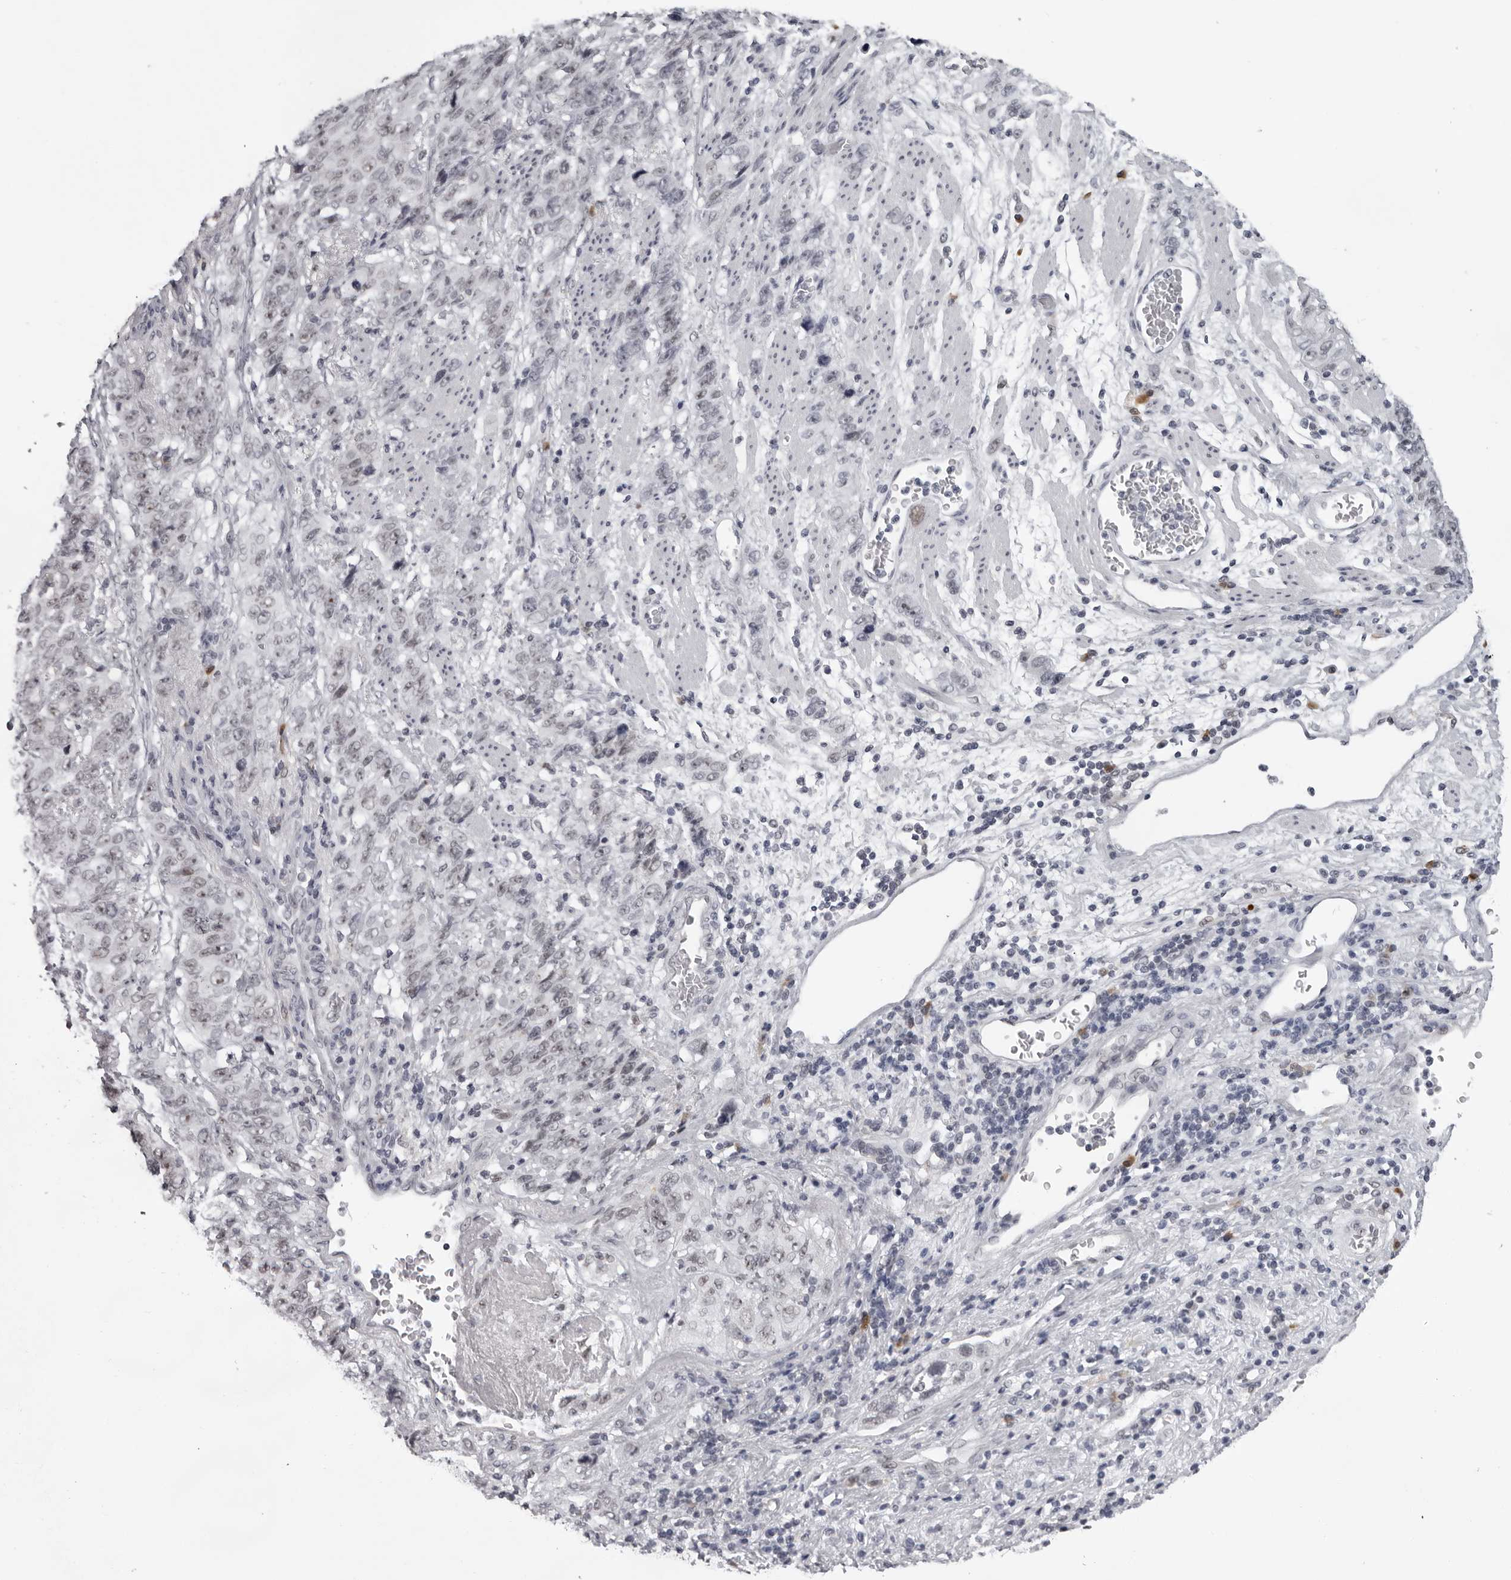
{"staining": {"intensity": "weak", "quantity": "25%-75%", "location": "nuclear"}, "tissue": "stomach cancer", "cell_type": "Tumor cells", "image_type": "cancer", "snomed": [{"axis": "morphology", "description": "Adenocarcinoma, NOS"}, {"axis": "topography", "description": "Stomach"}], "caption": "Immunohistochemistry (IHC) of stomach cancer (adenocarcinoma) shows low levels of weak nuclear staining in approximately 25%-75% of tumor cells.", "gene": "EXOSC10", "patient": {"sex": "male", "age": 48}}